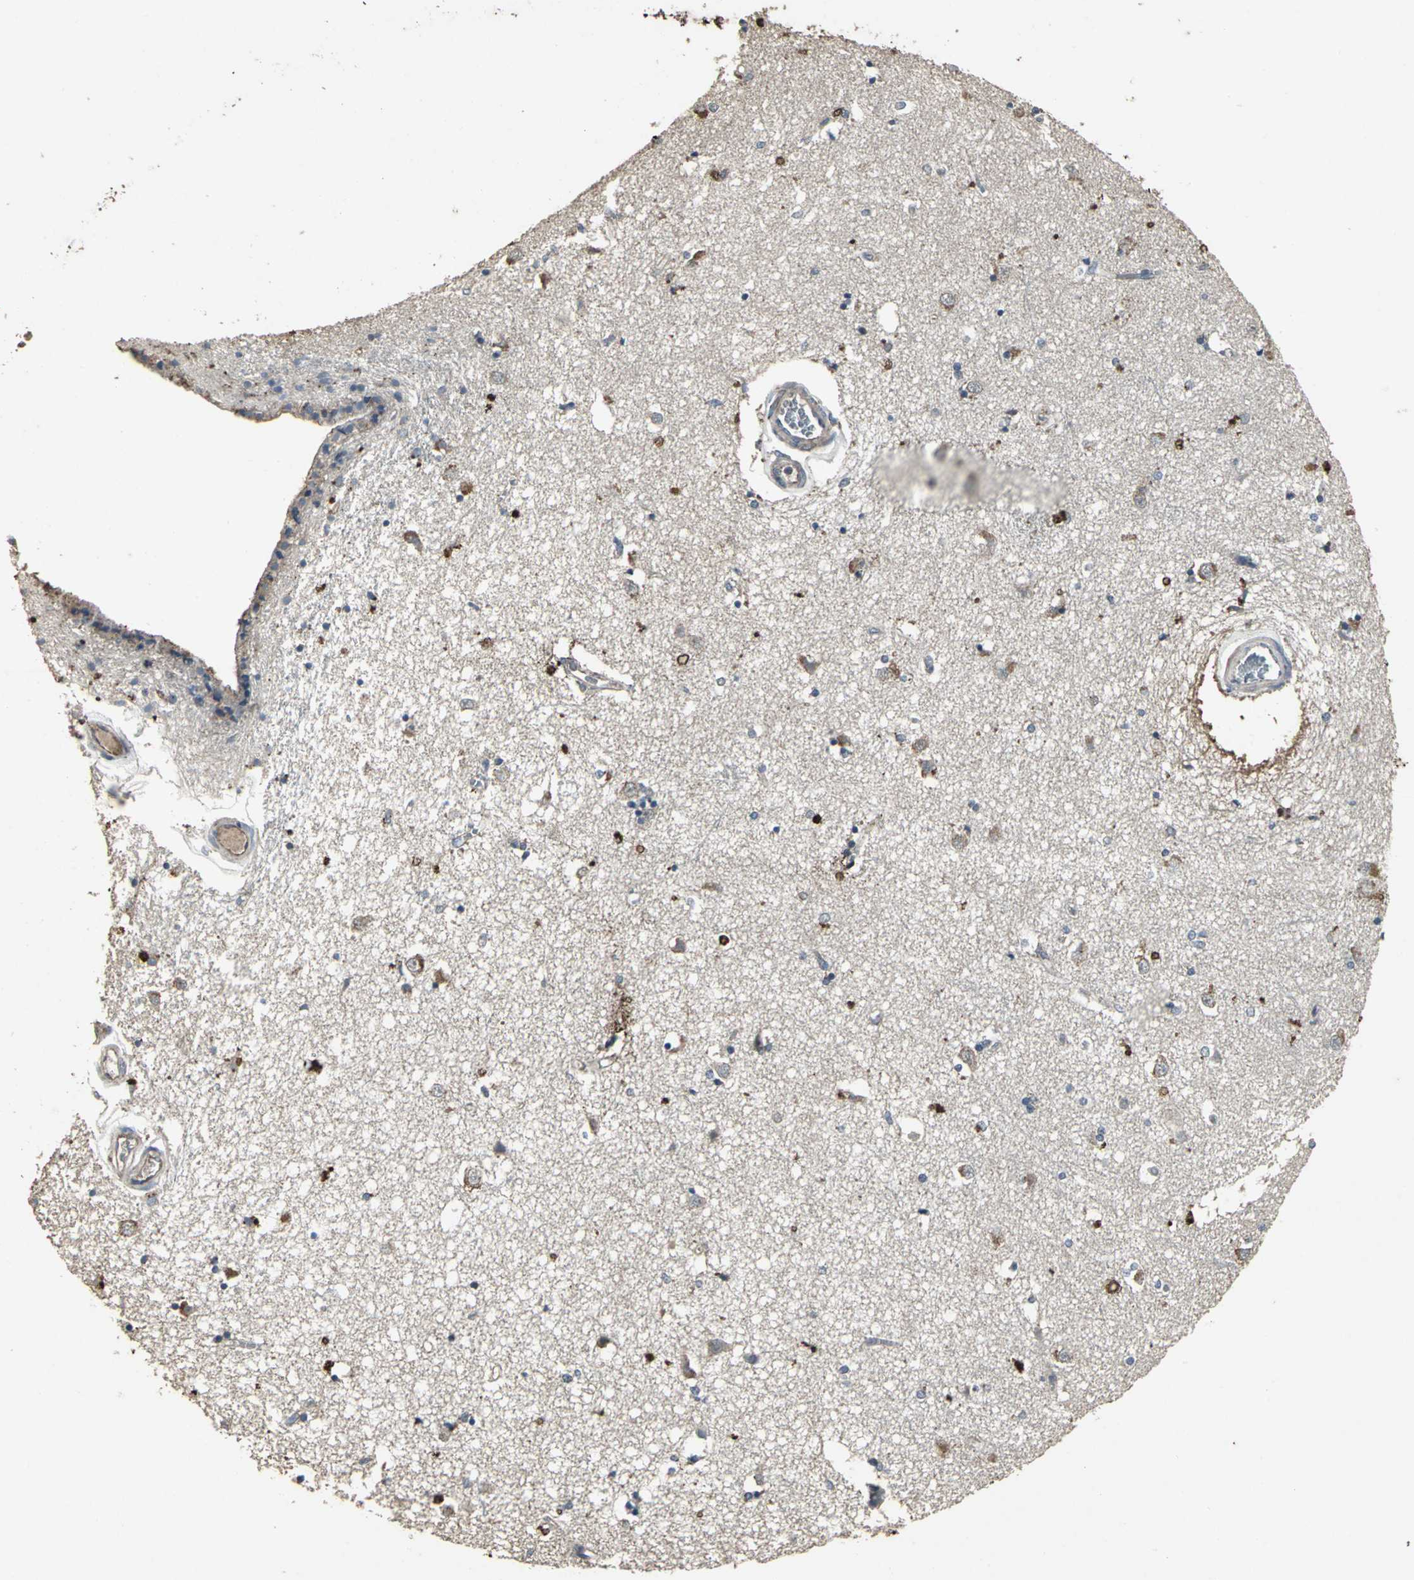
{"staining": {"intensity": "moderate", "quantity": "25%-75%", "location": "cytoplasmic/membranous"}, "tissue": "caudate", "cell_type": "Glial cells", "image_type": "normal", "snomed": [{"axis": "morphology", "description": "Normal tissue, NOS"}, {"axis": "topography", "description": "Lateral ventricle wall"}], "caption": "An IHC photomicrograph of unremarkable tissue is shown. Protein staining in brown labels moderate cytoplasmic/membranous positivity in caudate within glial cells. Ihc stains the protein in brown and the nuclei are stained blue.", "gene": "CCR9", "patient": {"sex": "female", "age": 54}}